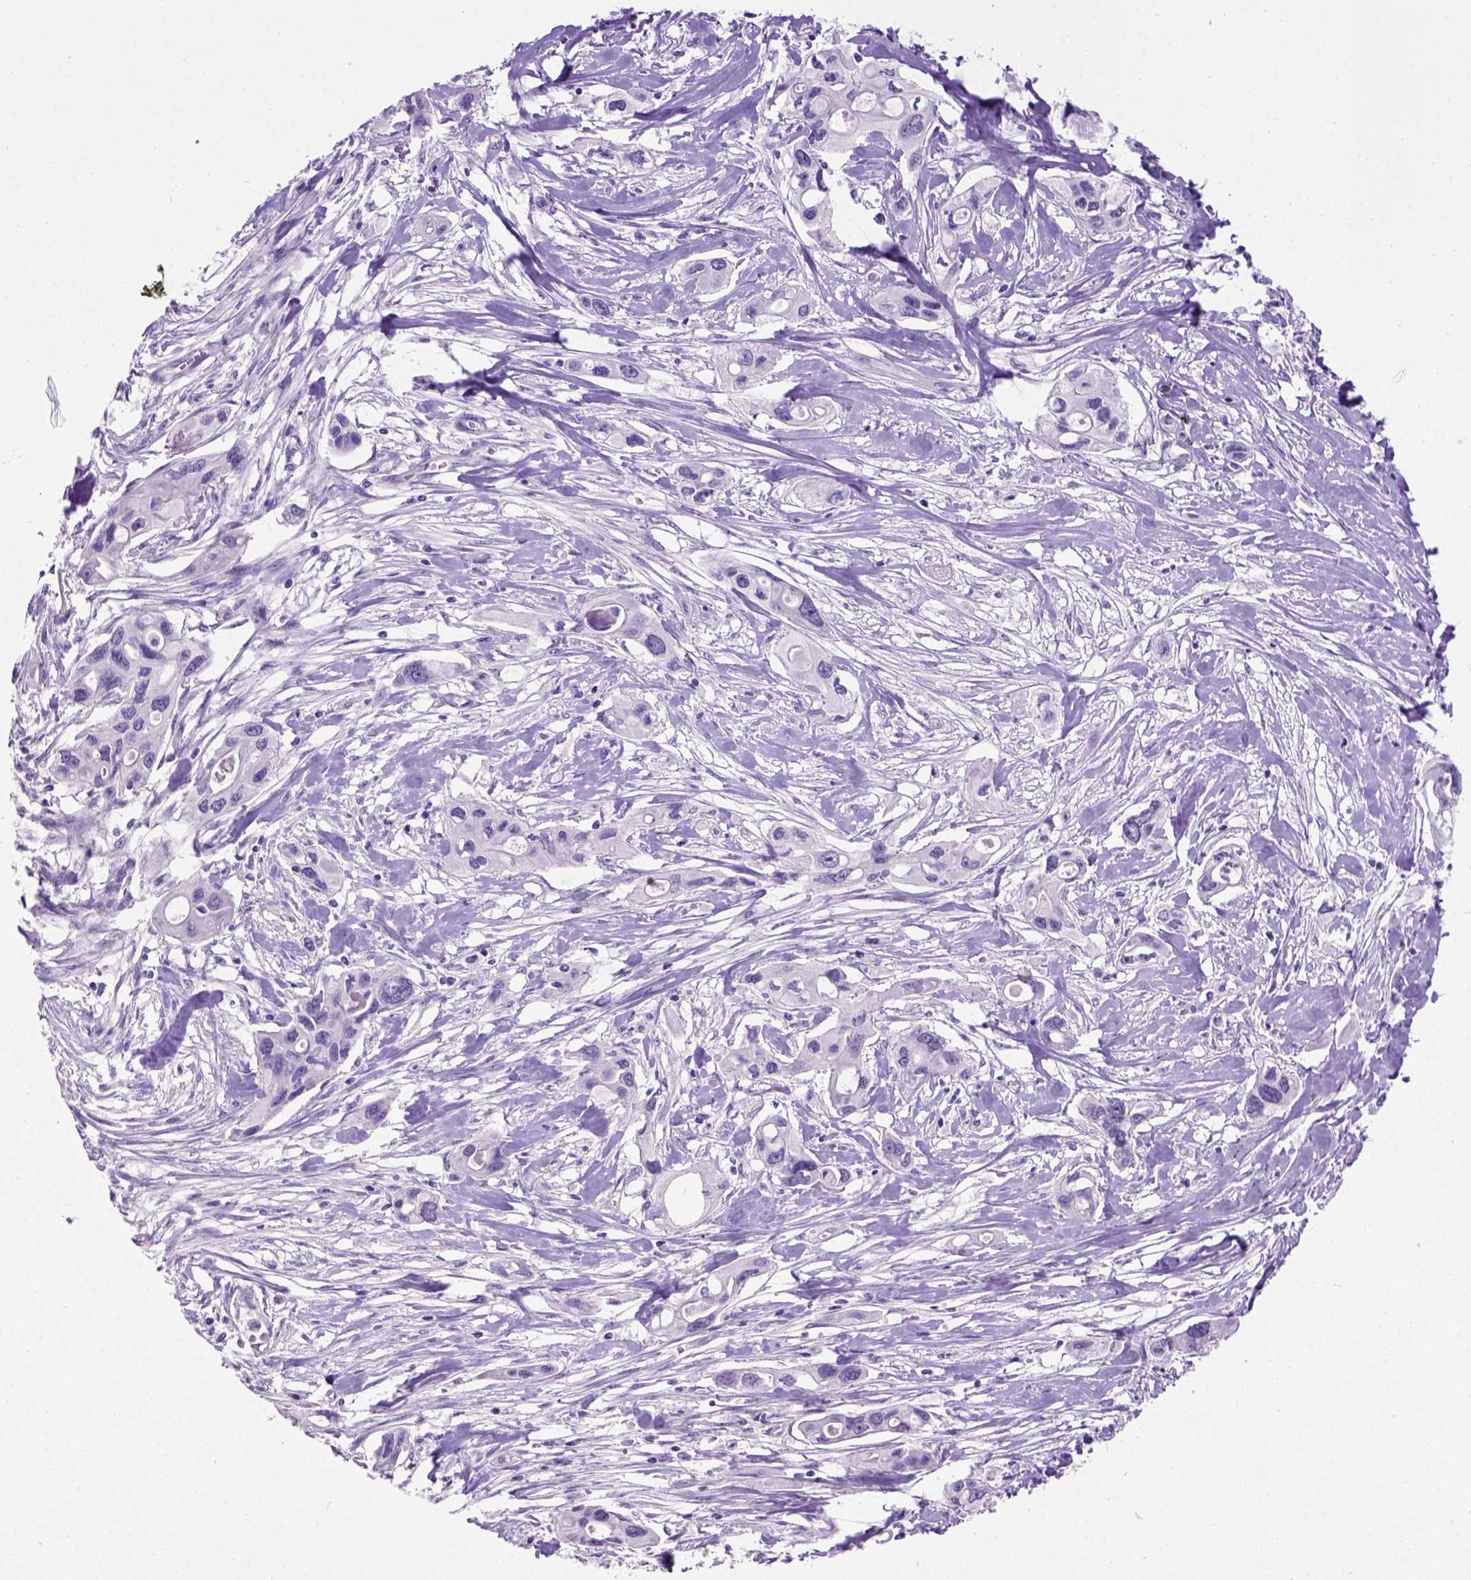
{"staining": {"intensity": "negative", "quantity": "none", "location": "none"}, "tissue": "pancreatic cancer", "cell_type": "Tumor cells", "image_type": "cancer", "snomed": [{"axis": "morphology", "description": "Adenocarcinoma, NOS"}, {"axis": "topography", "description": "Pancreas"}], "caption": "Tumor cells show no significant staining in pancreatic cancer (adenocarcinoma).", "gene": "MAPT", "patient": {"sex": "male", "age": 60}}